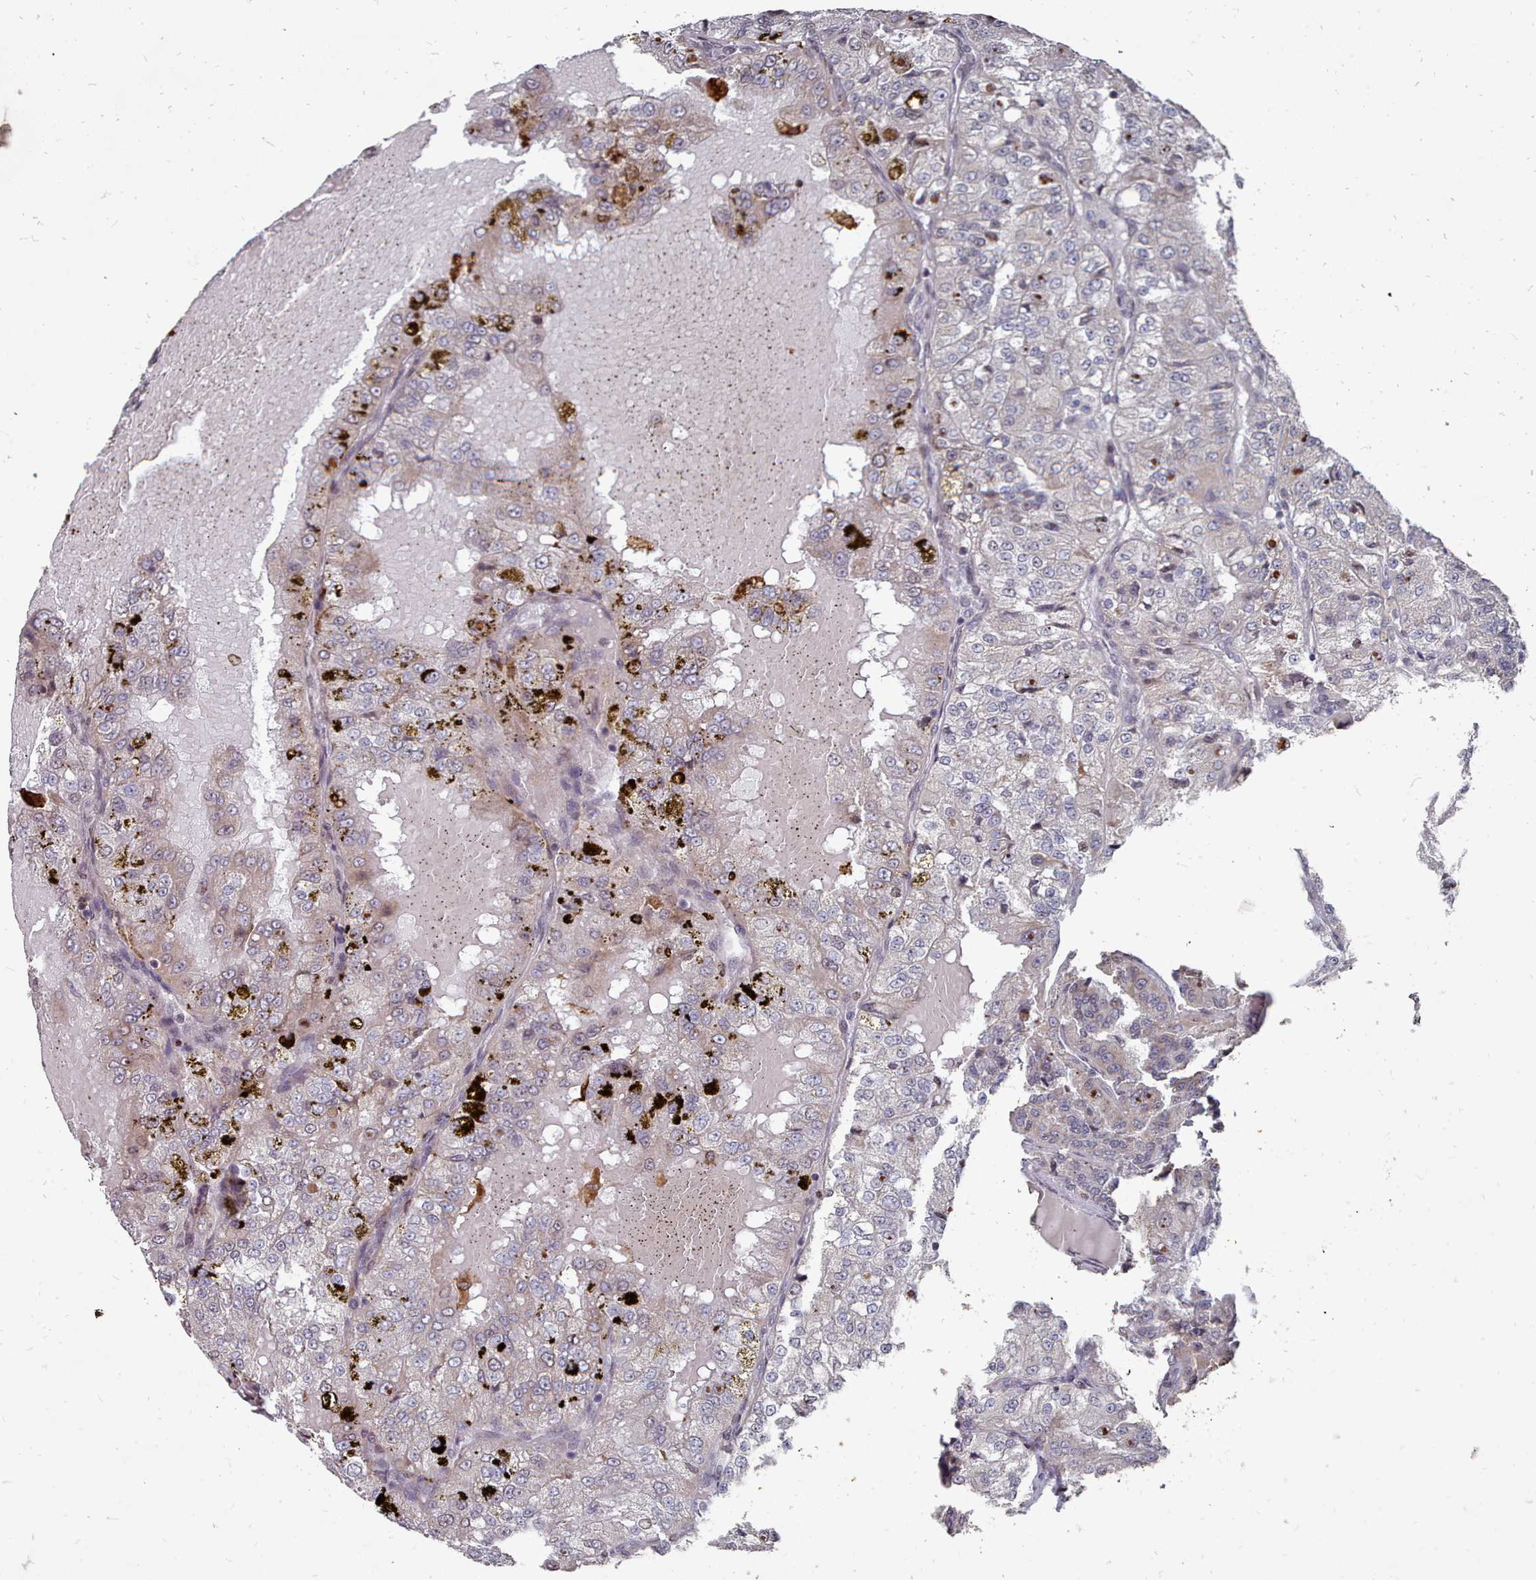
{"staining": {"intensity": "moderate", "quantity": "<25%", "location": "cytoplasmic/membranous"}, "tissue": "renal cancer", "cell_type": "Tumor cells", "image_type": "cancer", "snomed": [{"axis": "morphology", "description": "Adenocarcinoma, NOS"}, {"axis": "topography", "description": "Kidney"}], "caption": "Brown immunohistochemical staining in human renal cancer (adenocarcinoma) demonstrates moderate cytoplasmic/membranous positivity in about <25% of tumor cells. (Stains: DAB (3,3'-diaminobenzidine) in brown, nuclei in blue, Microscopy: brightfield microscopy at high magnification).", "gene": "ACKR3", "patient": {"sex": "female", "age": 63}}